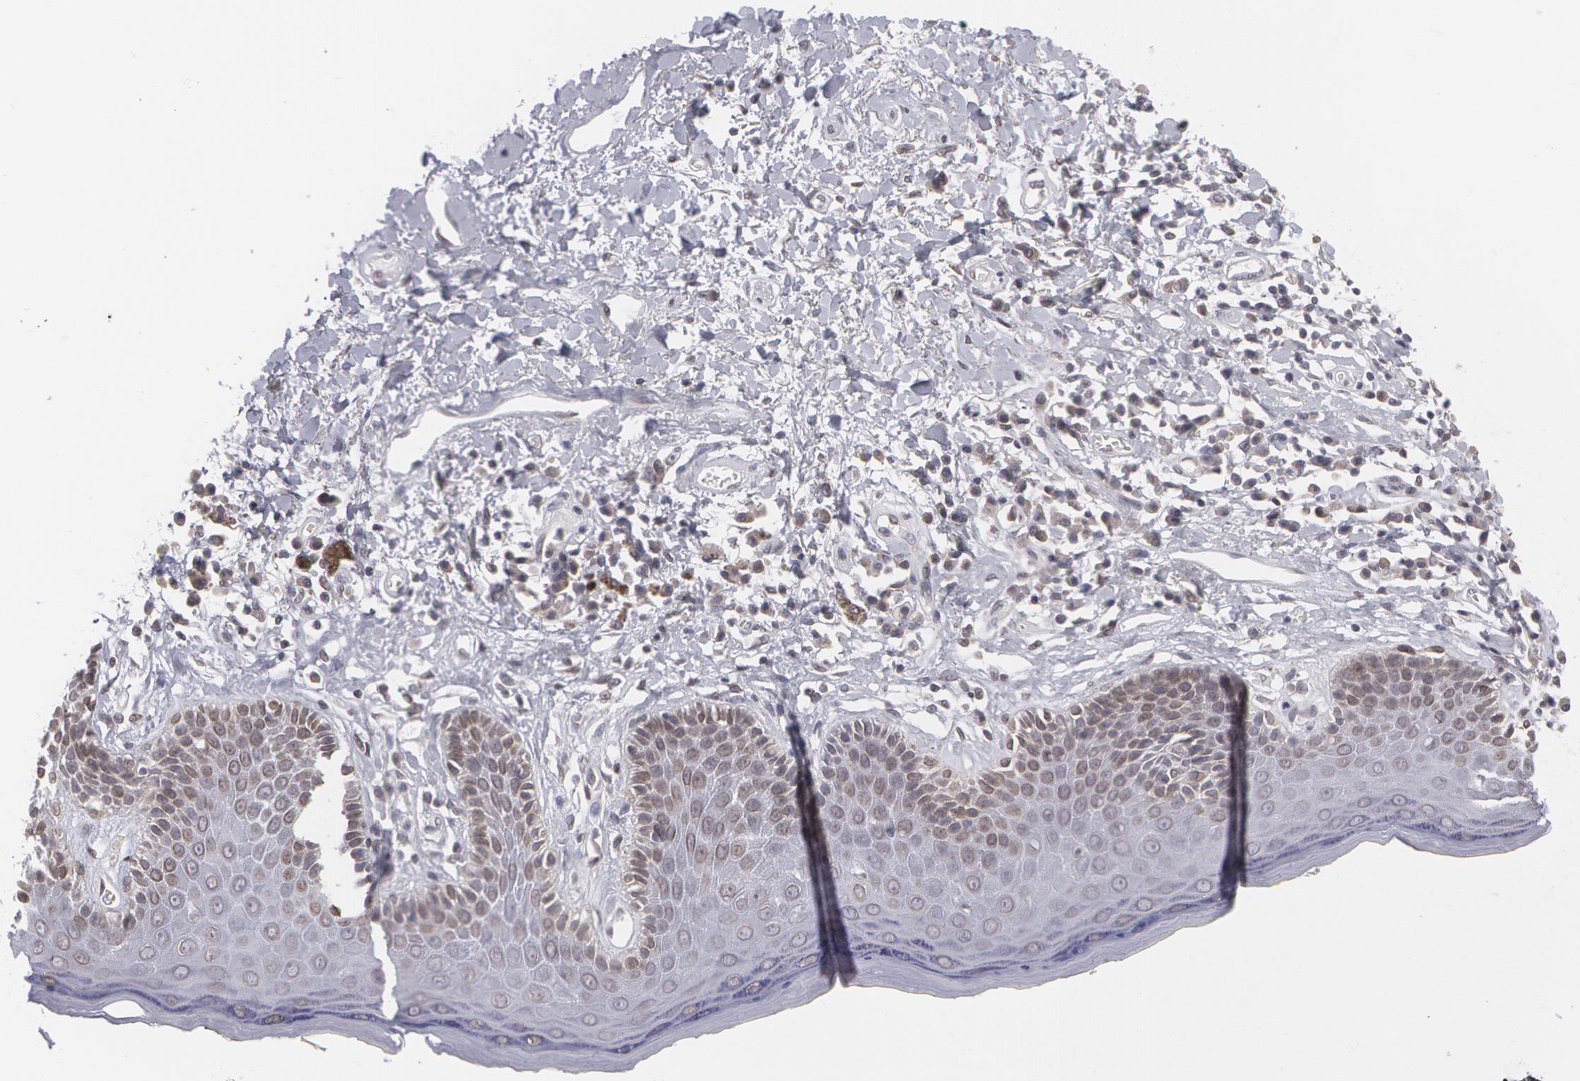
{"staining": {"intensity": "weak", "quantity": "25%-75%", "location": "nuclear"}, "tissue": "skin", "cell_type": "Epidermal cells", "image_type": "normal", "snomed": [{"axis": "morphology", "description": "Normal tissue, NOS"}, {"axis": "topography", "description": "Skin"}, {"axis": "topography", "description": "Anal"}], "caption": "Brown immunohistochemical staining in normal skin exhibits weak nuclear positivity in about 25%-75% of epidermal cells.", "gene": "EMD", "patient": {"sex": "male", "age": 61}}